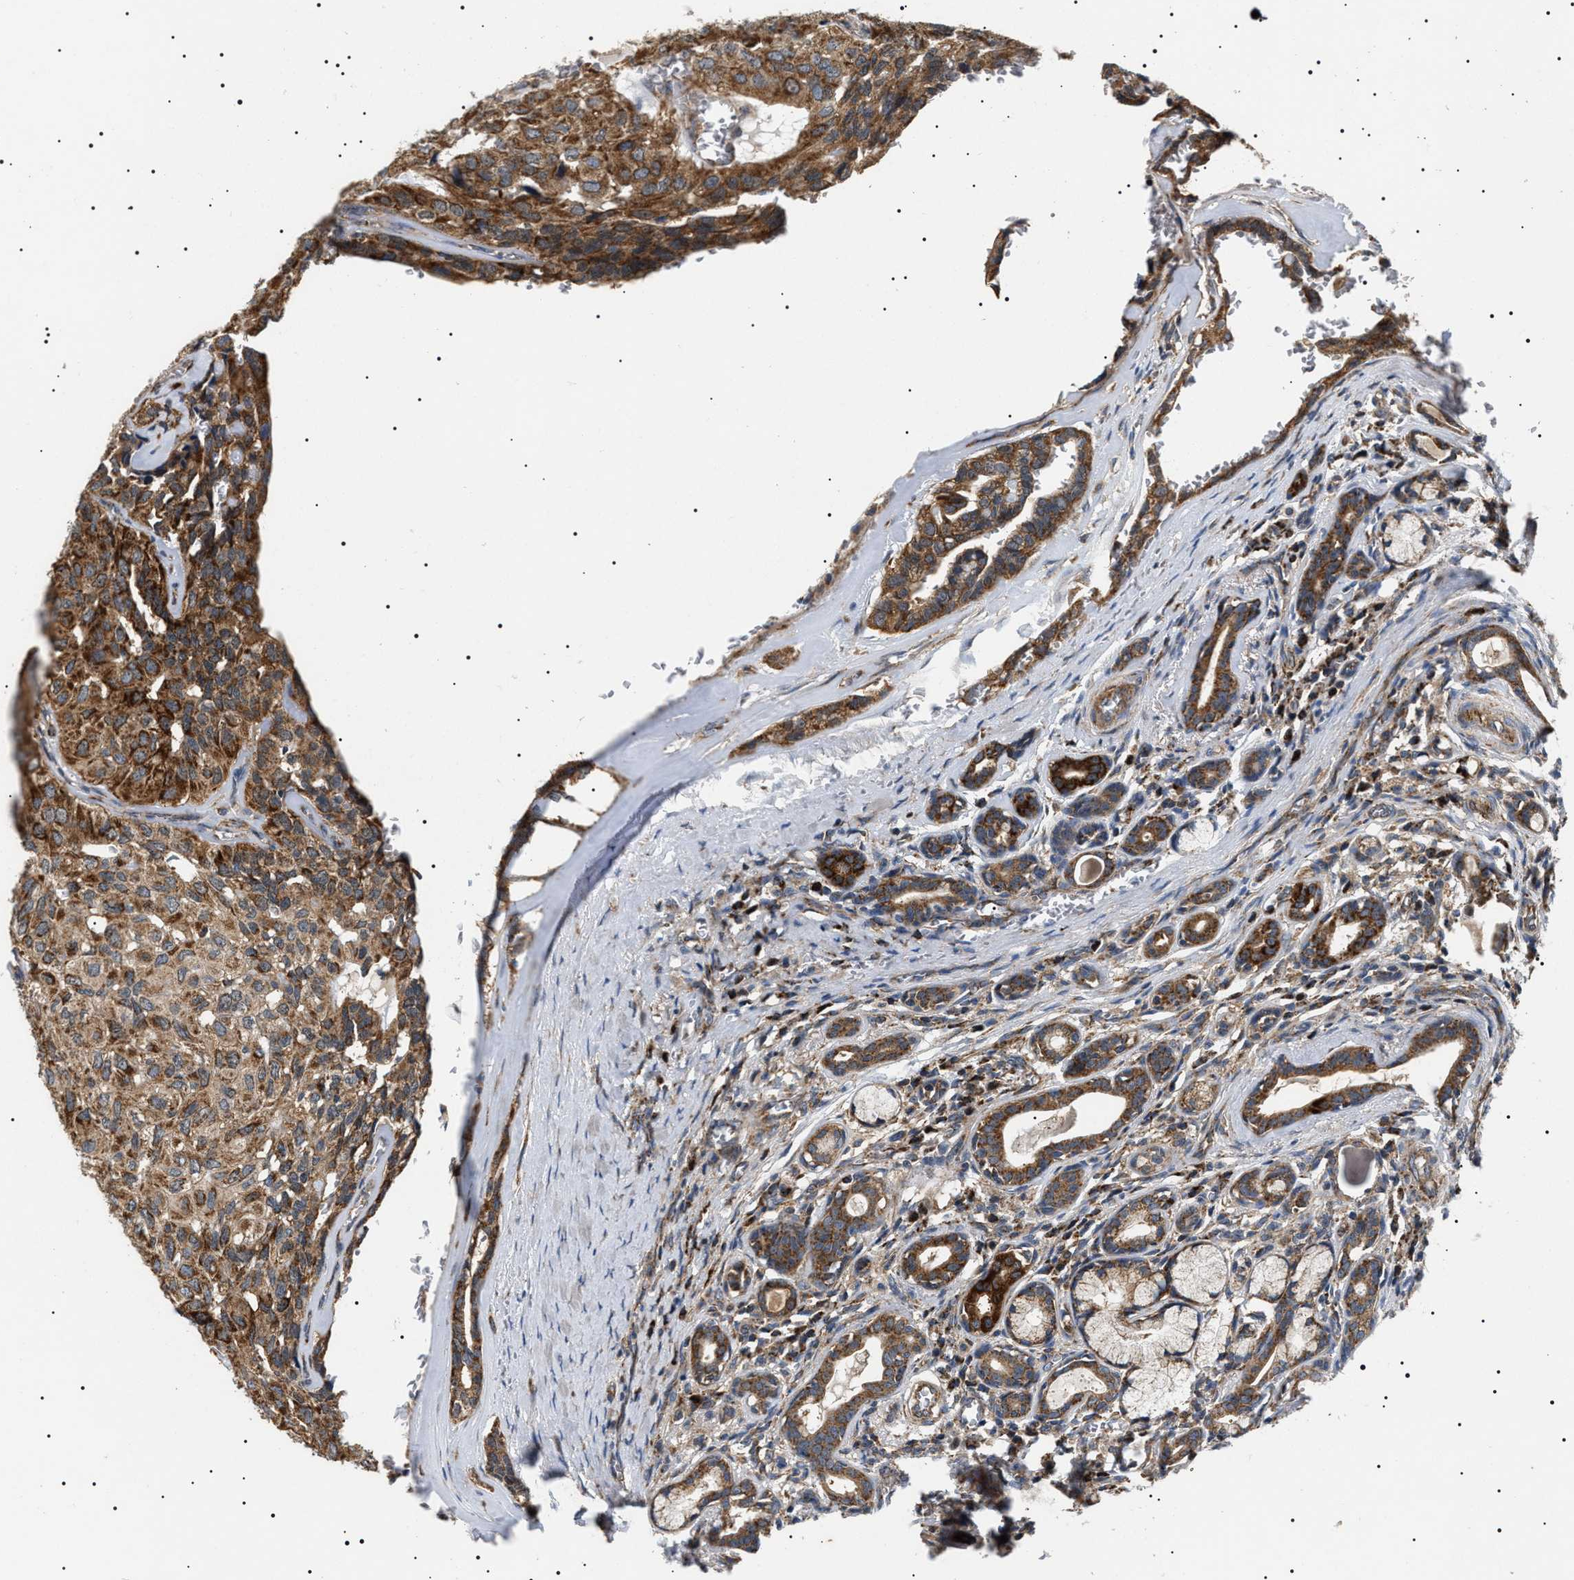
{"staining": {"intensity": "moderate", "quantity": ">75%", "location": "cytoplasmic/membranous"}, "tissue": "head and neck cancer", "cell_type": "Tumor cells", "image_type": "cancer", "snomed": [{"axis": "morphology", "description": "Adenocarcinoma, NOS"}, {"axis": "topography", "description": "Salivary gland, NOS"}, {"axis": "topography", "description": "Head-Neck"}], "caption": "Moderate cytoplasmic/membranous expression is seen in approximately >75% of tumor cells in head and neck cancer.", "gene": "OXSM", "patient": {"sex": "female", "age": 76}}